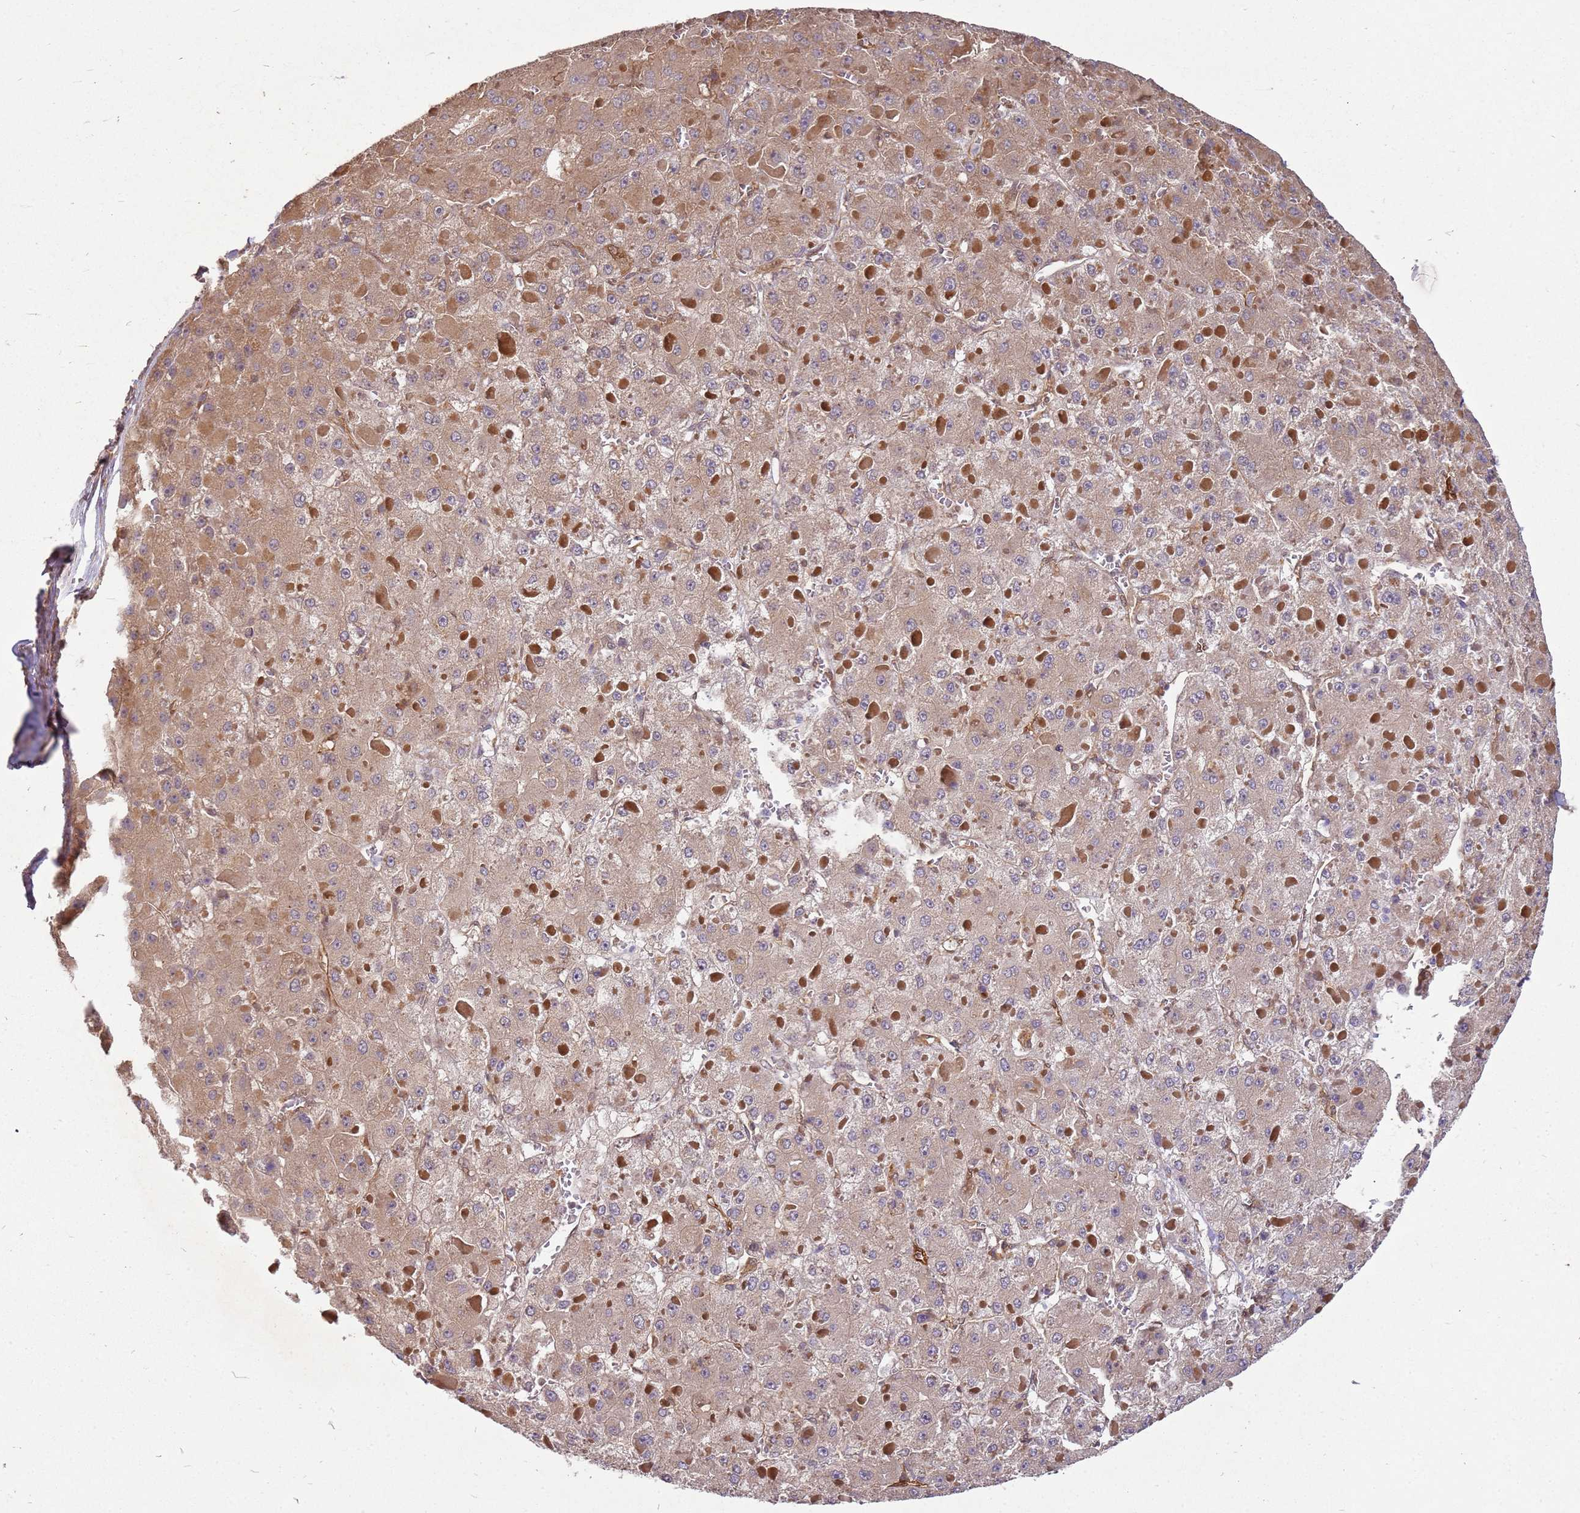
{"staining": {"intensity": "moderate", "quantity": ">75%", "location": "cytoplasmic/membranous"}, "tissue": "liver cancer", "cell_type": "Tumor cells", "image_type": "cancer", "snomed": [{"axis": "morphology", "description": "Carcinoma, Hepatocellular, NOS"}, {"axis": "topography", "description": "Liver"}], "caption": "Immunohistochemical staining of human liver cancer (hepatocellular carcinoma) displays moderate cytoplasmic/membranous protein expression in about >75% of tumor cells.", "gene": "NUDT14", "patient": {"sex": "female", "age": 73}}